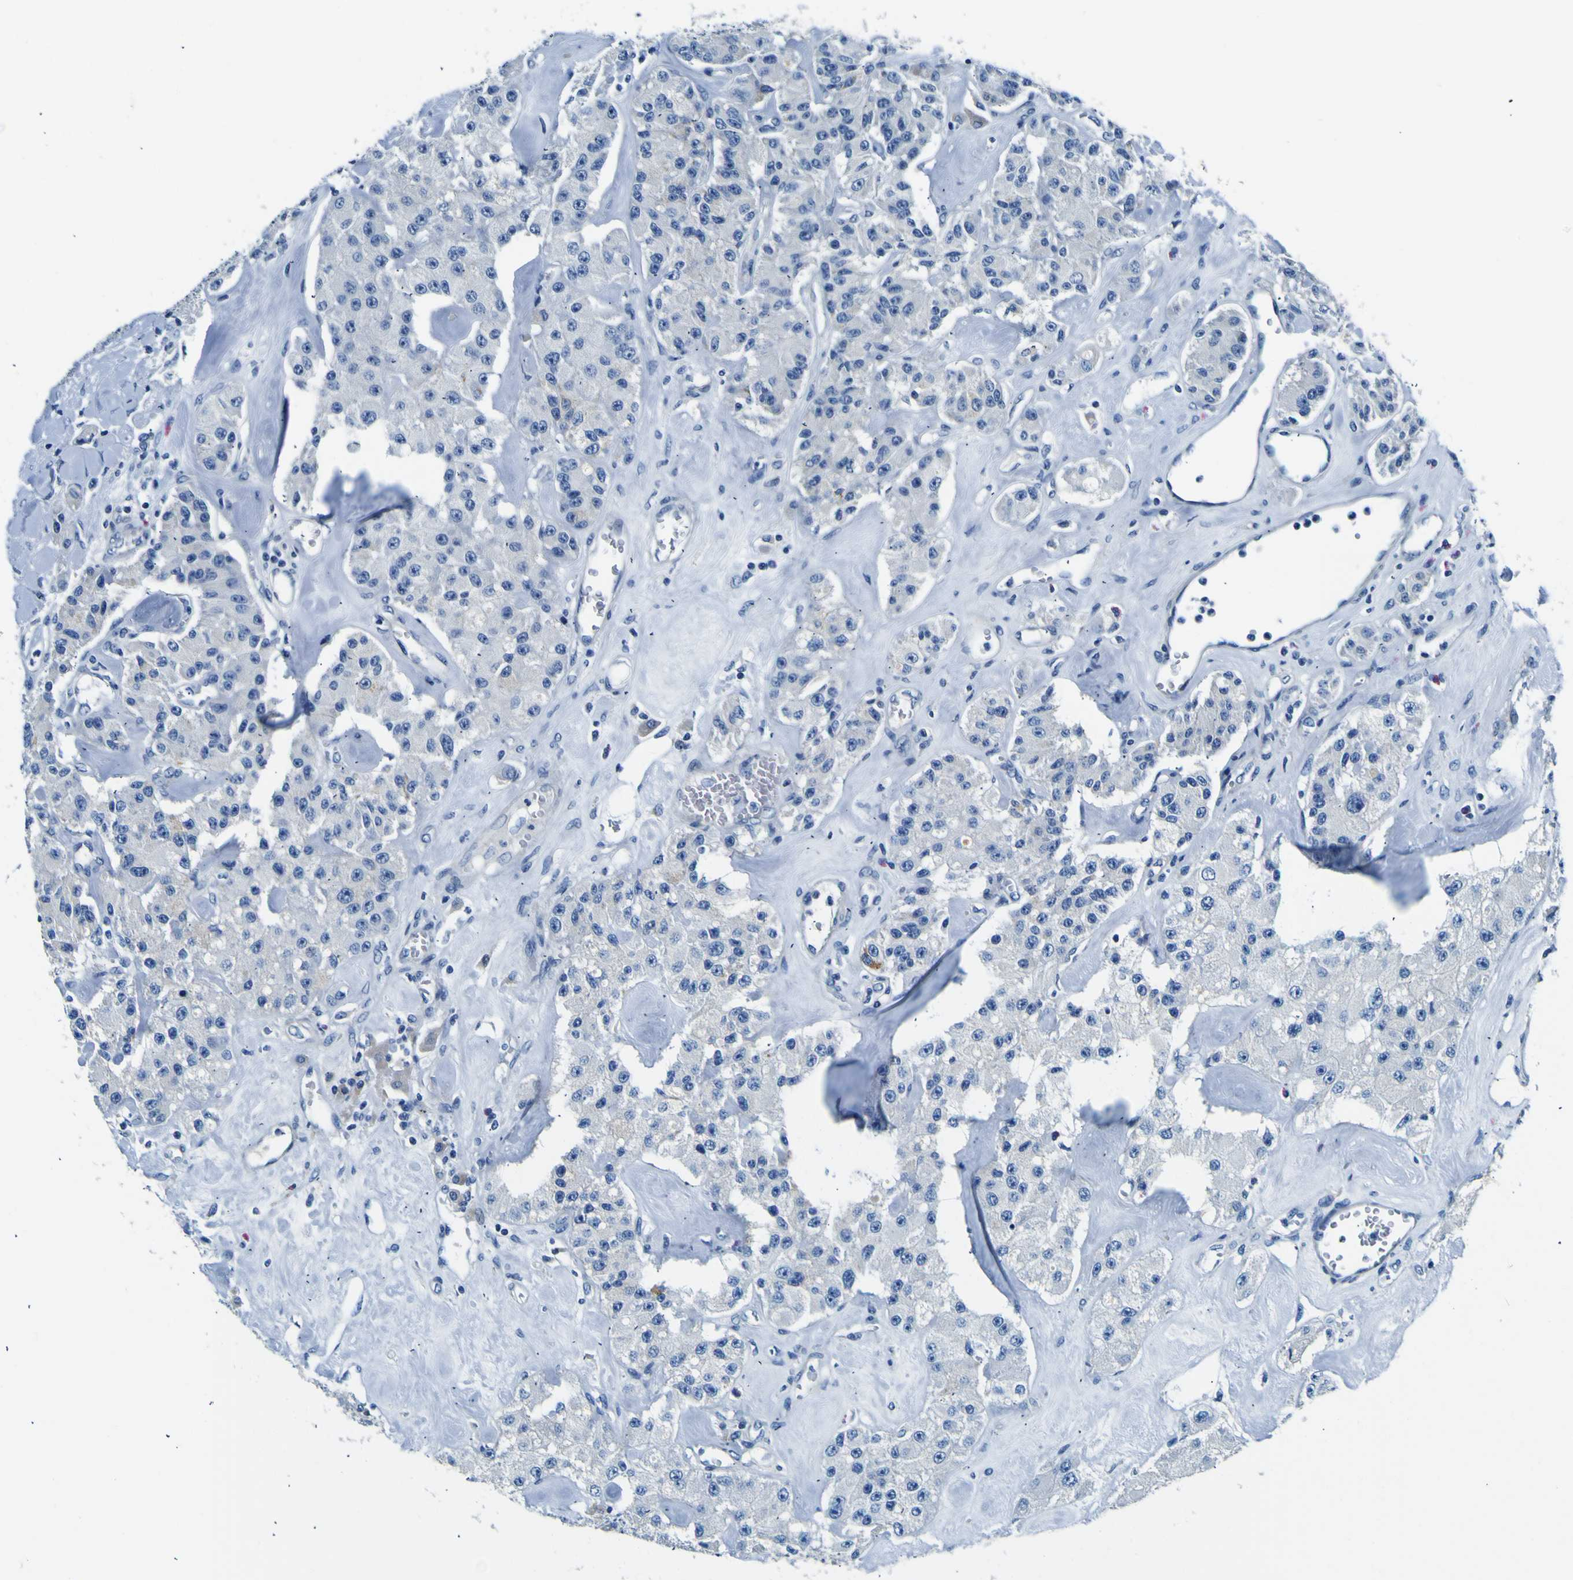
{"staining": {"intensity": "negative", "quantity": "none", "location": "none"}, "tissue": "carcinoid", "cell_type": "Tumor cells", "image_type": "cancer", "snomed": [{"axis": "morphology", "description": "Carcinoid, malignant, NOS"}, {"axis": "topography", "description": "Pancreas"}], "caption": "IHC micrograph of human carcinoid stained for a protein (brown), which shows no positivity in tumor cells.", "gene": "ADGRA2", "patient": {"sex": "male", "age": 41}}